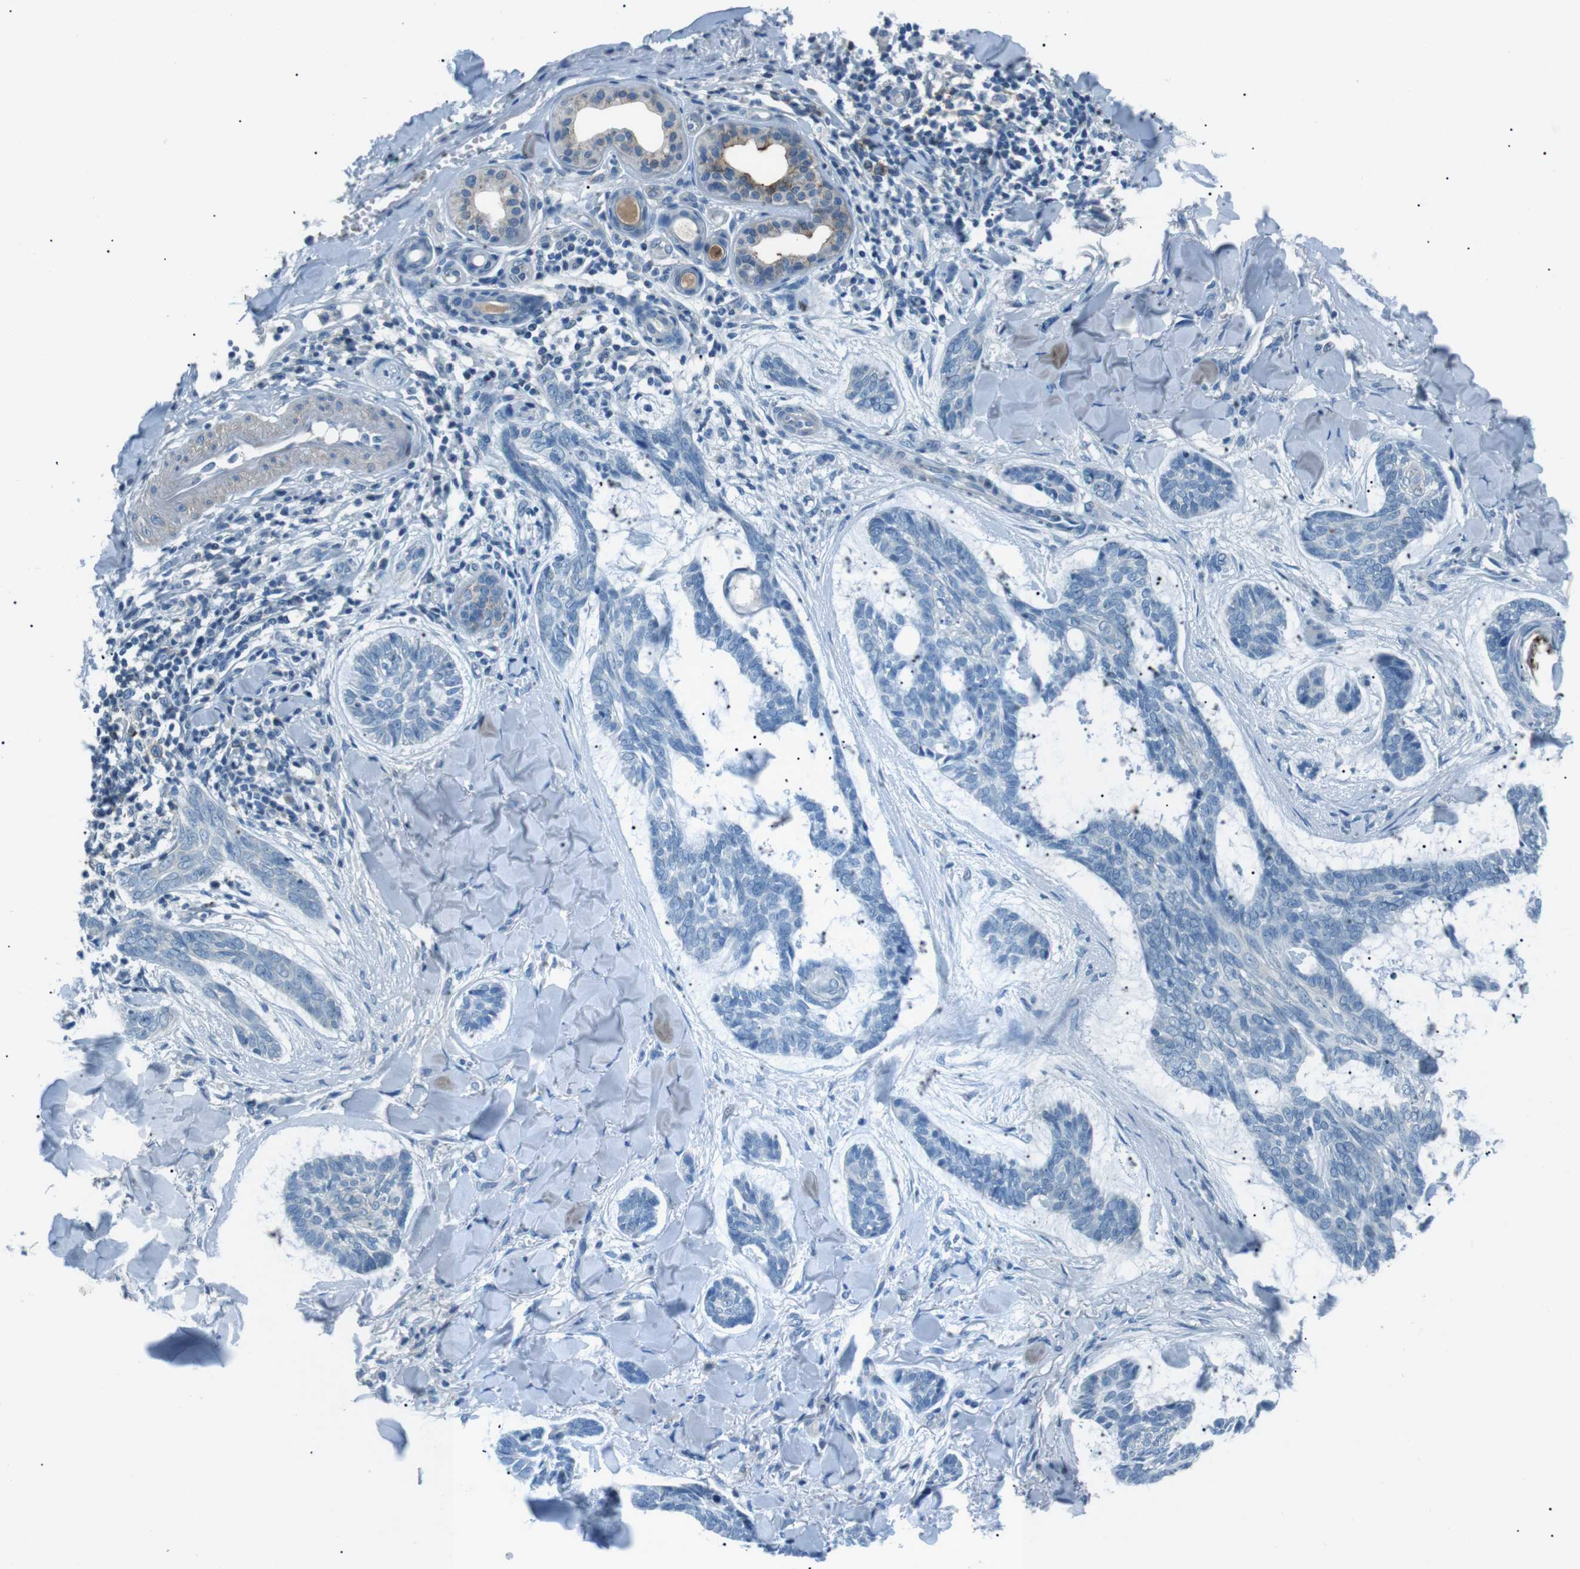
{"staining": {"intensity": "negative", "quantity": "none", "location": "none"}, "tissue": "skin cancer", "cell_type": "Tumor cells", "image_type": "cancer", "snomed": [{"axis": "morphology", "description": "Basal cell carcinoma"}, {"axis": "topography", "description": "Skin"}], "caption": "High magnification brightfield microscopy of skin cancer stained with DAB (3,3'-diaminobenzidine) (brown) and counterstained with hematoxylin (blue): tumor cells show no significant staining.", "gene": "ST6GAL1", "patient": {"sex": "male", "age": 43}}